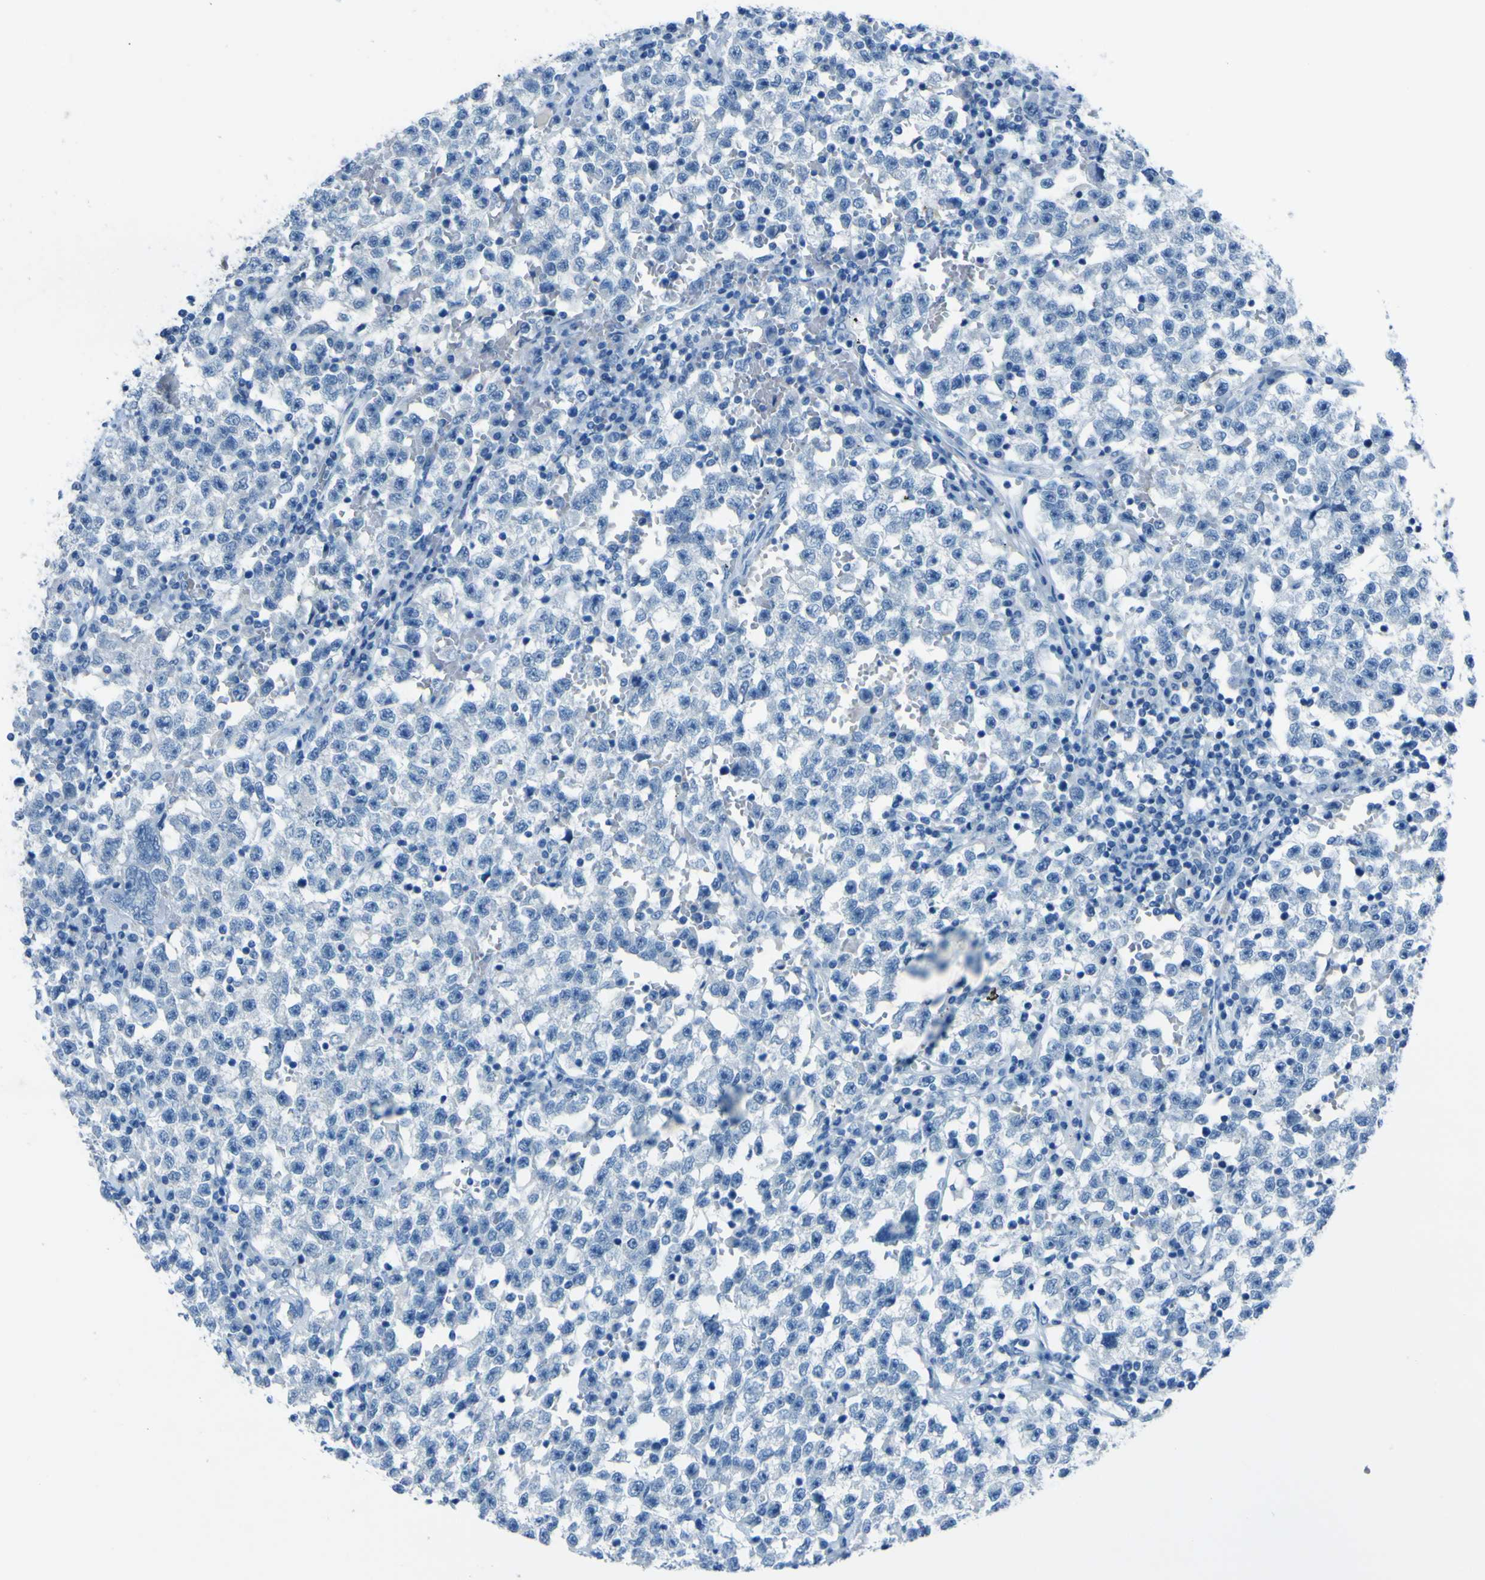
{"staining": {"intensity": "negative", "quantity": "none", "location": "none"}, "tissue": "testis cancer", "cell_type": "Tumor cells", "image_type": "cancer", "snomed": [{"axis": "morphology", "description": "Seminoma, NOS"}, {"axis": "topography", "description": "Testis"}], "caption": "IHC image of testis cancer (seminoma) stained for a protein (brown), which reveals no staining in tumor cells. (Immunohistochemistry, brightfield microscopy, high magnification).", "gene": "PHKG1", "patient": {"sex": "male", "age": 22}}